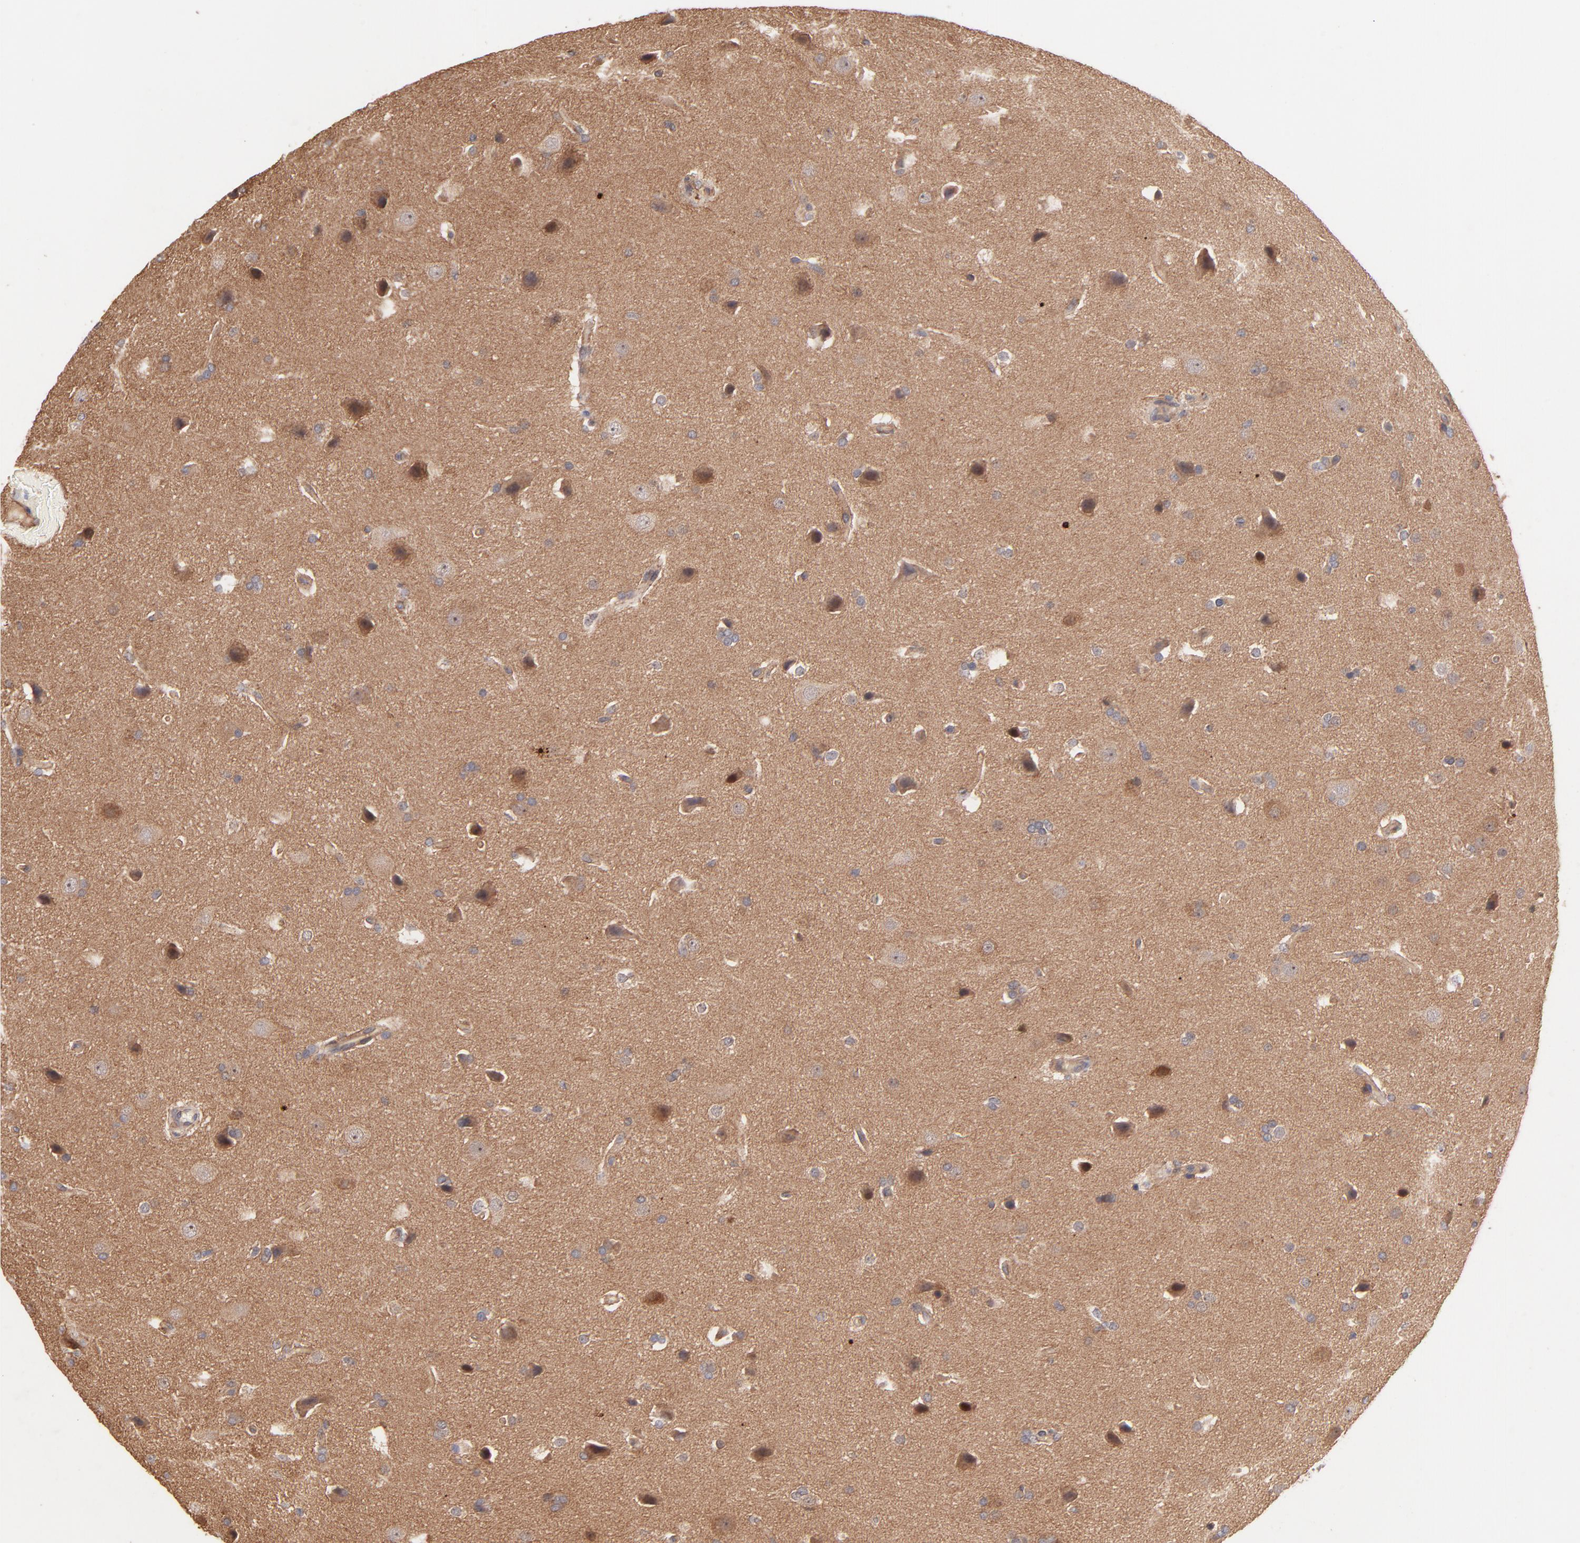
{"staining": {"intensity": "moderate", "quantity": ">75%", "location": "cytoplasmic/membranous"}, "tissue": "glioma", "cell_type": "Tumor cells", "image_type": "cancer", "snomed": [{"axis": "morphology", "description": "Glioma, malignant, Low grade"}, {"axis": "topography", "description": "Cerebral cortex"}], "caption": "Malignant low-grade glioma tissue displays moderate cytoplasmic/membranous staining in about >75% of tumor cells, visualized by immunohistochemistry.", "gene": "STAP2", "patient": {"sex": "female", "age": 47}}